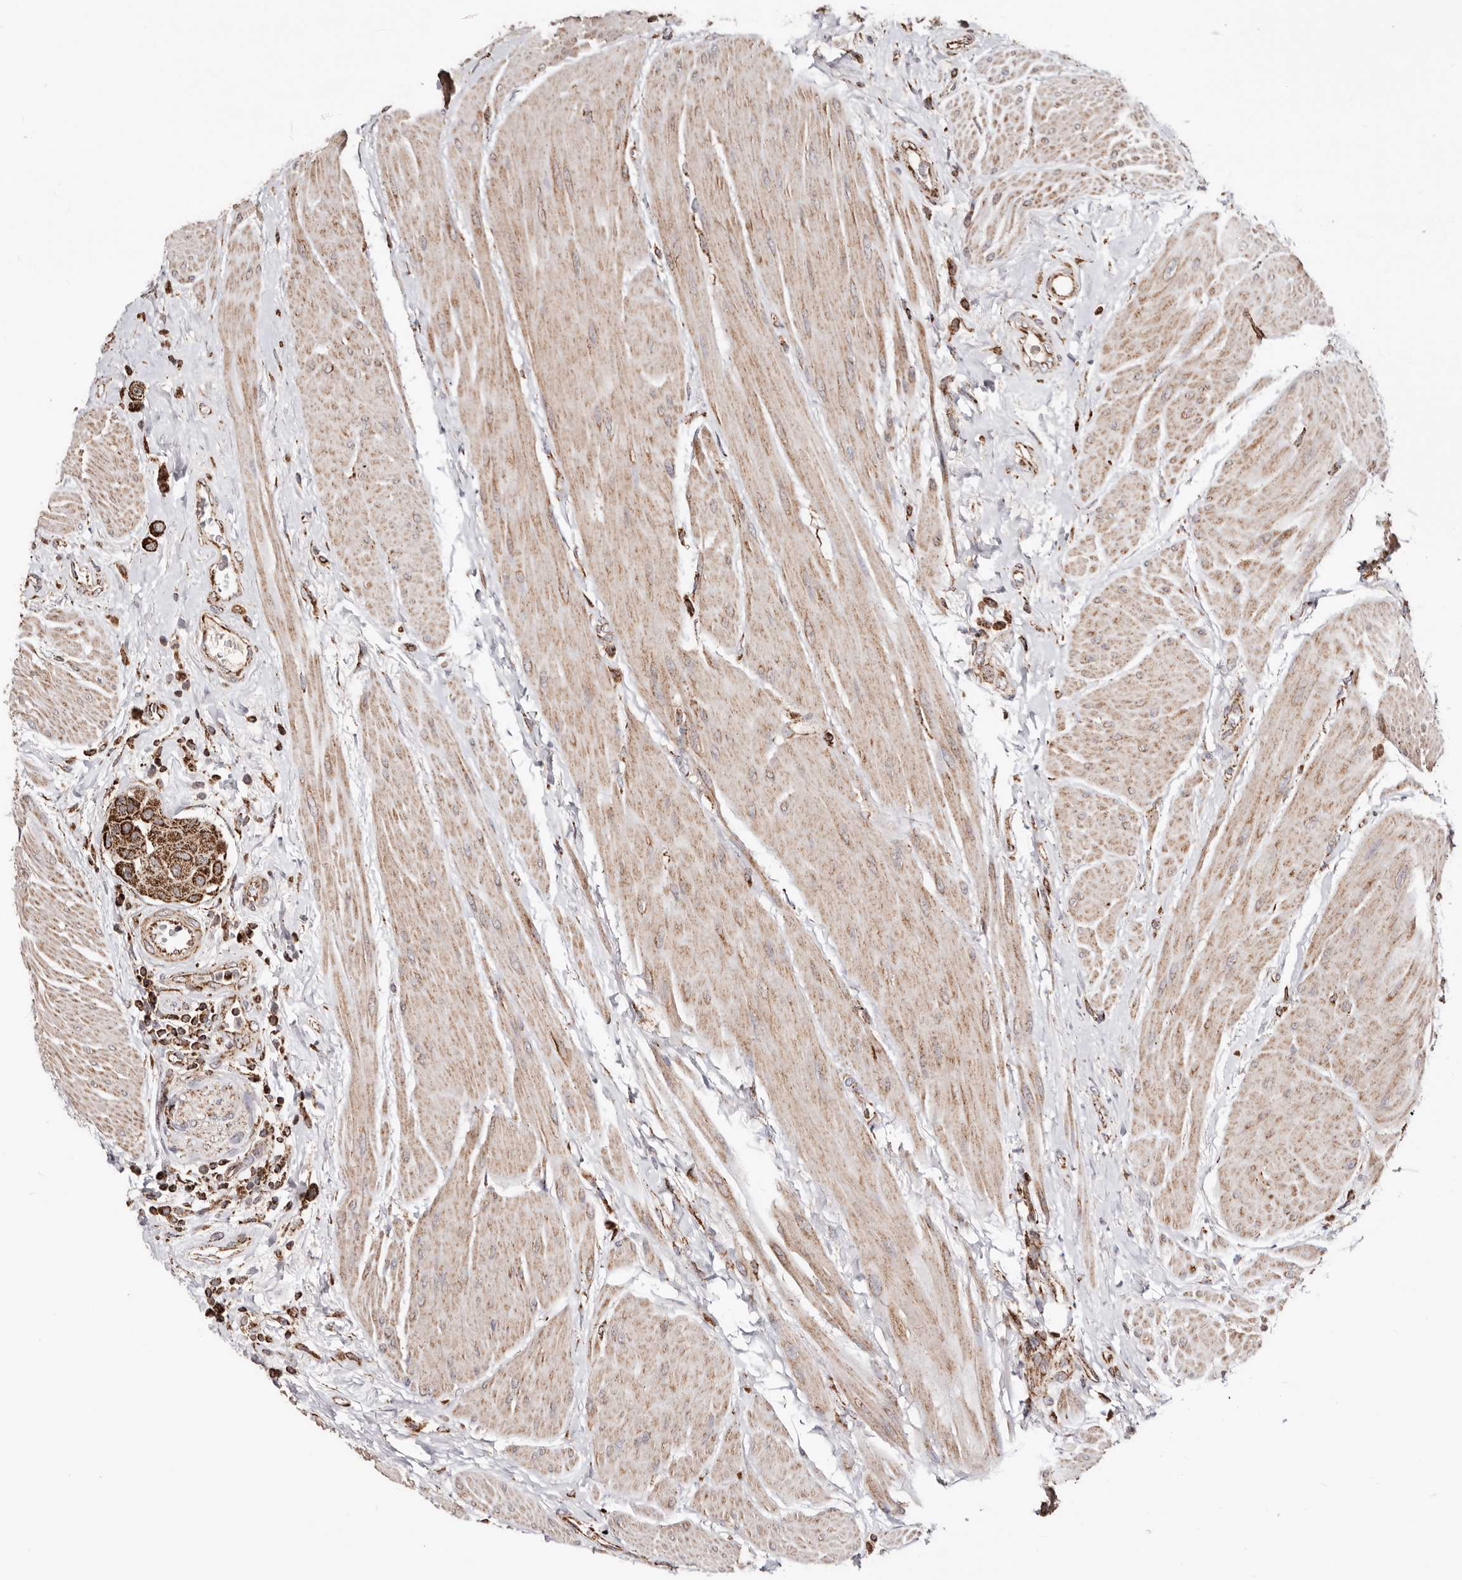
{"staining": {"intensity": "strong", "quantity": ">75%", "location": "cytoplasmic/membranous"}, "tissue": "urothelial cancer", "cell_type": "Tumor cells", "image_type": "cancer", "snomed": [{"axis": "morphology", "description": "Urothelial carcinoma, High grade"}, {"axis": "topography", "description": "Urinary bladder"}], "caption": "IHC of human high-grade urothelial carcinoma shows high levels of strong cytoplasmic/membranous positivity in approximately >75% of tumor cells.", "gene": "PRKACB", "patient": {"sex": "male", "age": 50}}